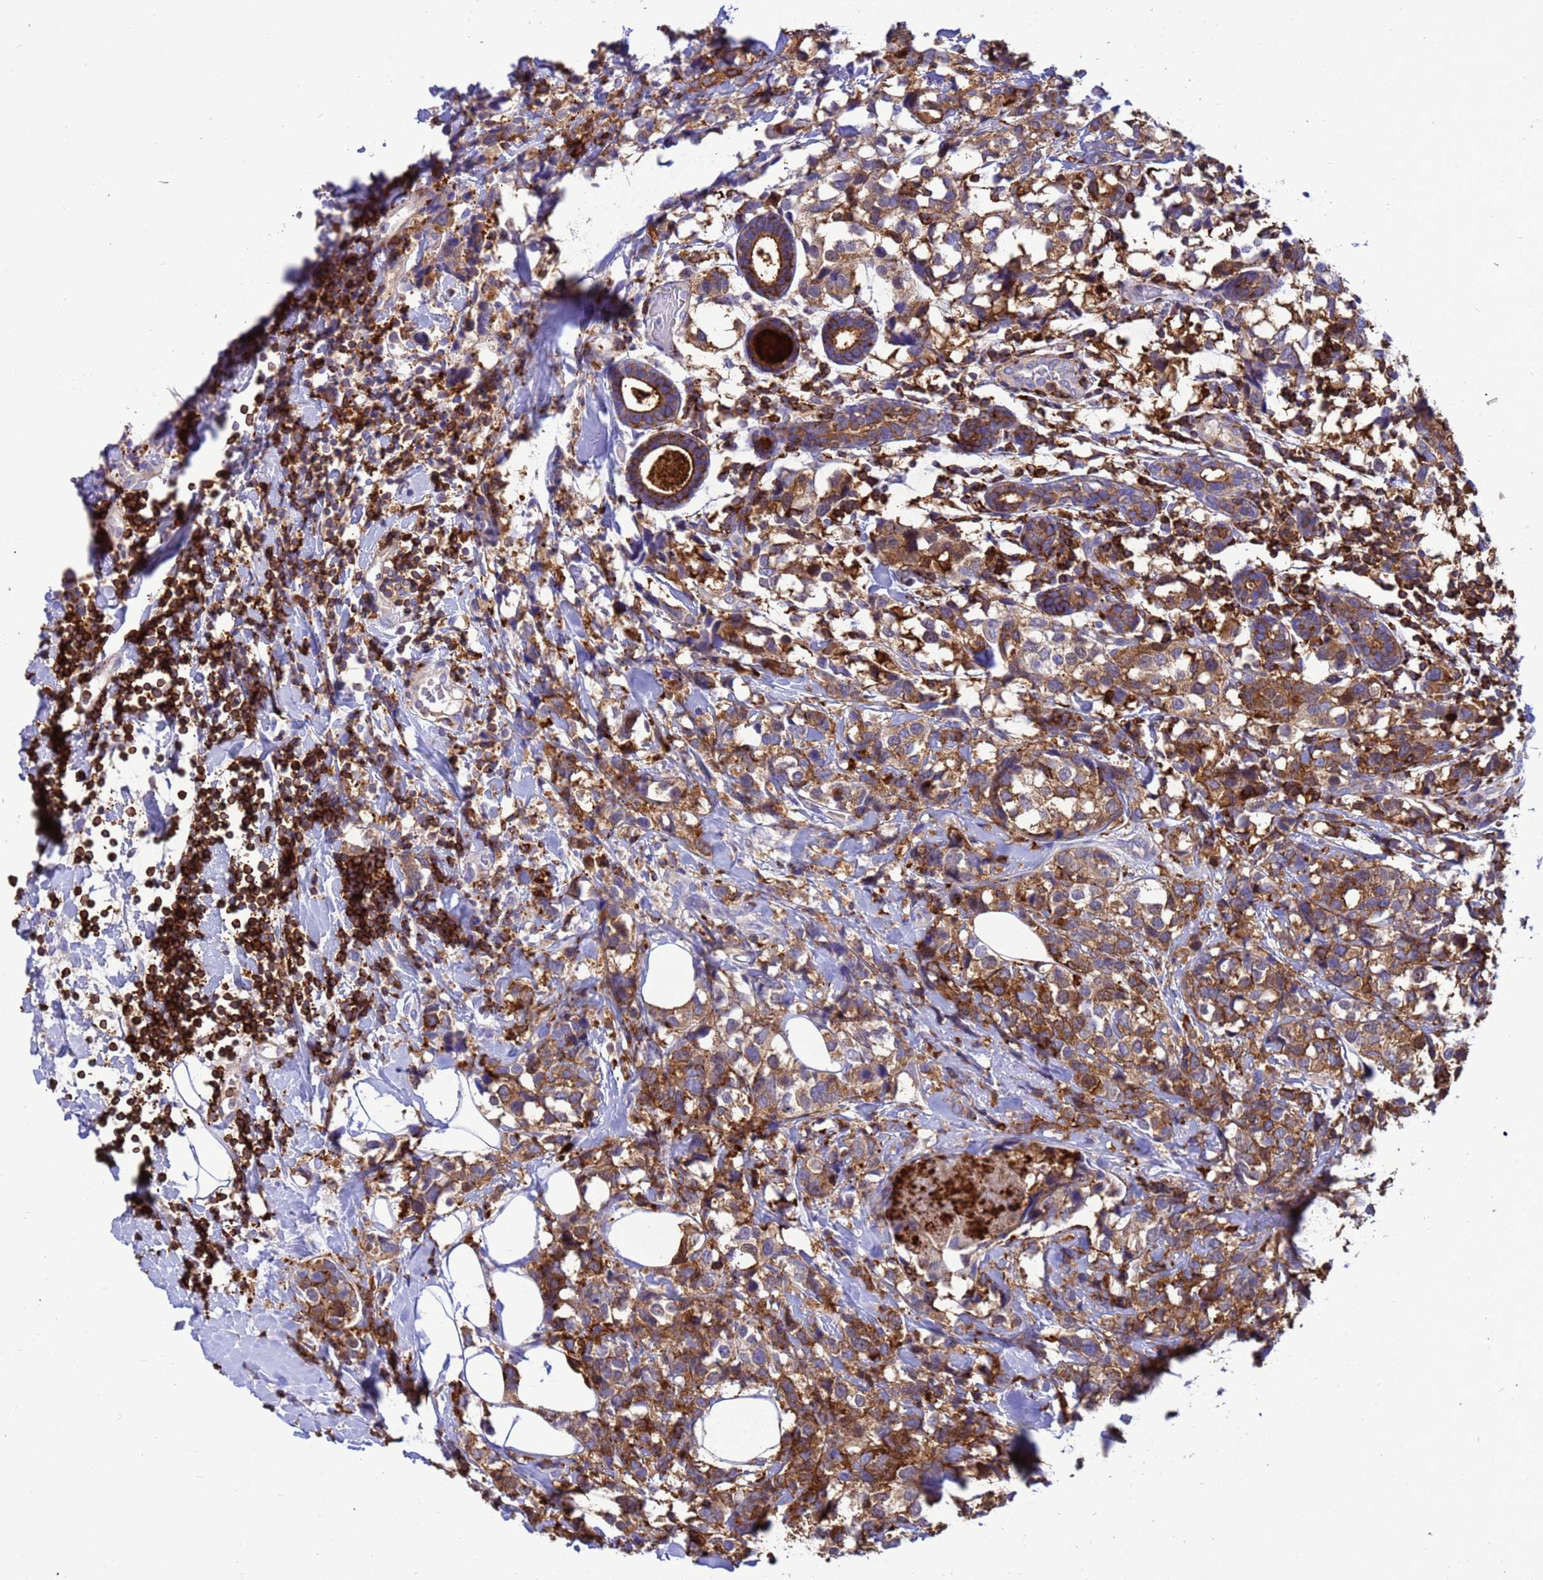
{"staining": {"intensity": "moderate", "quantity": ">75%", "location": "cytoplasmic/membranous"}, "tissue": "breast cancer", "cell_type": "Tumor cells", "image_type": "cancer", "snomed": [{"axis": "morphology", "description": "Lobular carcinoma"}, {"axis": "topography", "description": "Breast"}], "caption": "Immunohistochemical staining of breast cancer (lobular carcinoma) reveals moderate cytoplasmic/membranous protein staining in approximately >75% of tumor cells. (DAB IHC with brightfield microscopy, high magnification).", "gene": "EZR", "patient": {"sex": "female", "age": 59}}